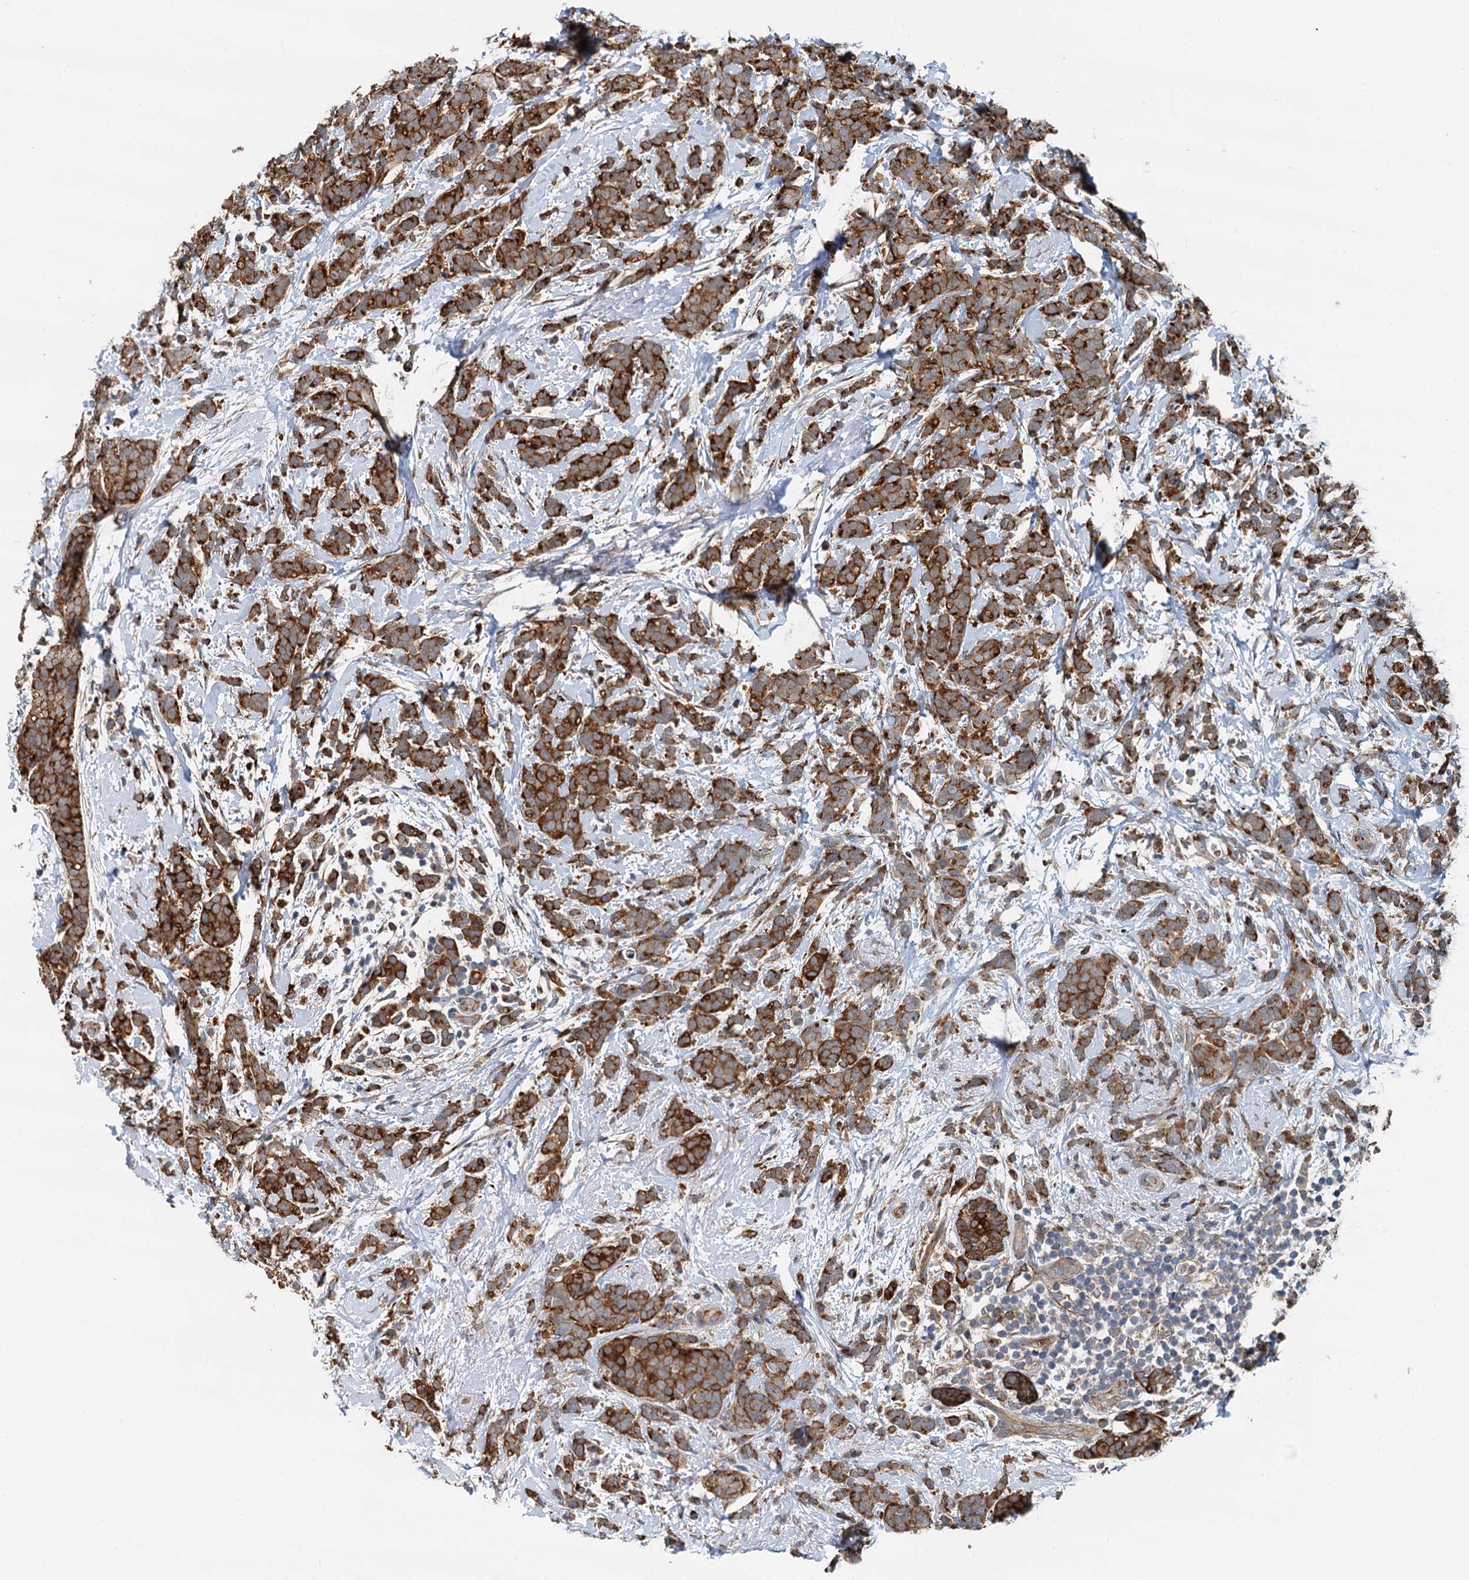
{"staining": {"intensity": "strong", "quantity": ">75%", "location": "cytoplasmic/membranous"}, "tissue": "breast cancer", "cell_type": "Tumor cells", "image_type": "cancer", "snomed": [{"axis": "morphology", "description": "Lobular carcinoma"}, {"axis": "topography", "description": "Breast"}], "caption": "Immunohistochemical staining of human lobular carcinoma (breast) exhibits high levels of strong cytoplasmic/membranous positivity in about >75% of tumor cells. (DAB (3,3'-diaminobenzidine) IHC, brown staining for protein, blue staining for nuclei).", "gene": "LRRK2", "patient": {"sex": "female", "age": 58}}